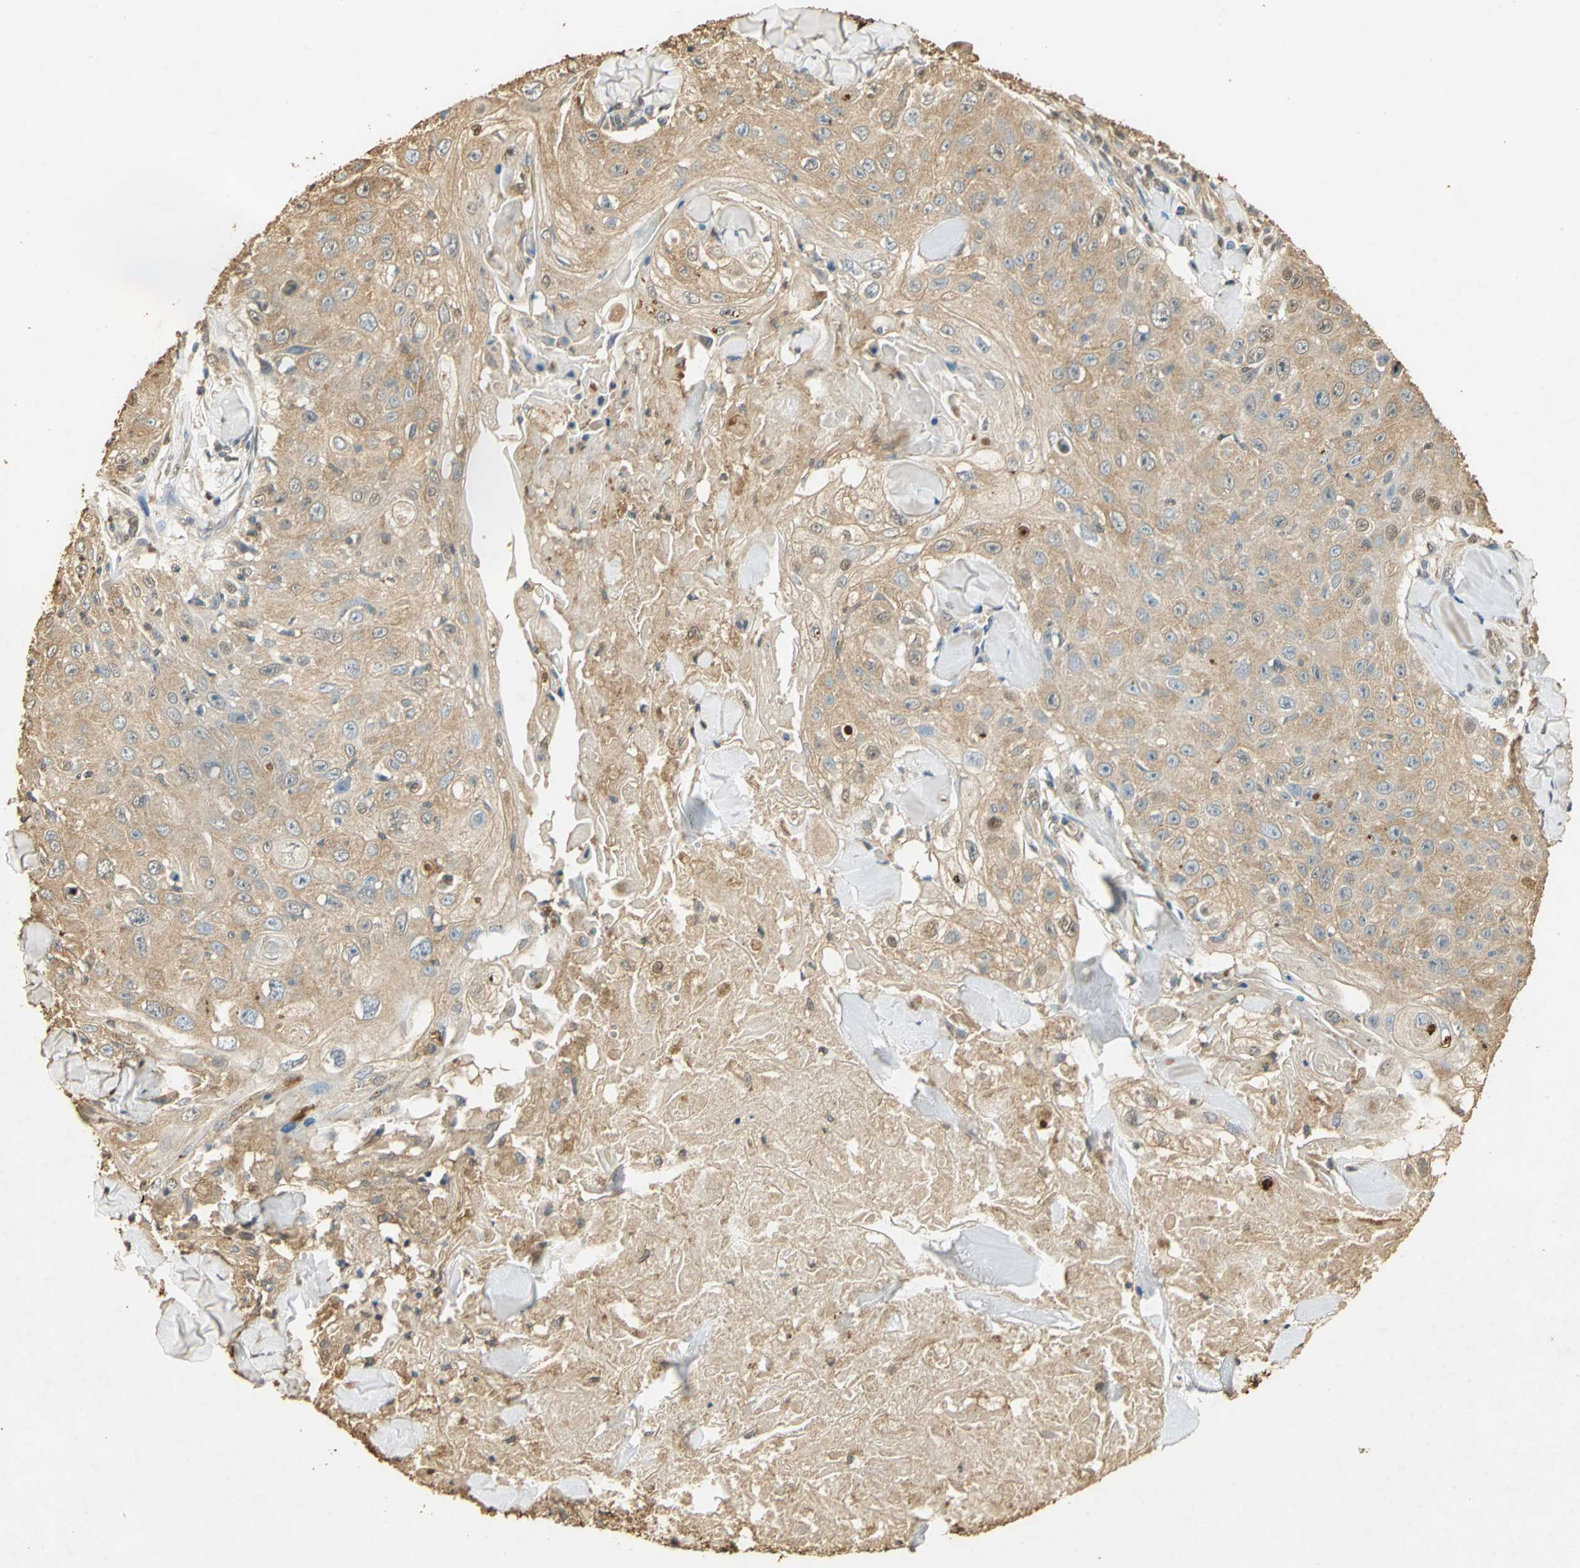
{"staining": {"intensity": "moderate", "quantity": ">75%", "location": "cytoplasmic/membranous"}, "tissue": "skin cancer", "cell_type": "Tumor cells", "image_type": "cancer", "snomed": [{"axis": "morphology", "description": "Squamous cell carcinoma, NOS"}, {"axis": "topography", "description": "Skin"}], "caption": "About >75% of tumor cells in human skin cancer display moderate cytoplasmic/membranous protein staining as visualized by brown immunohistochemical staining.", "gene": "GAPDH", "patient": {"sex": "male", "age": 86}}